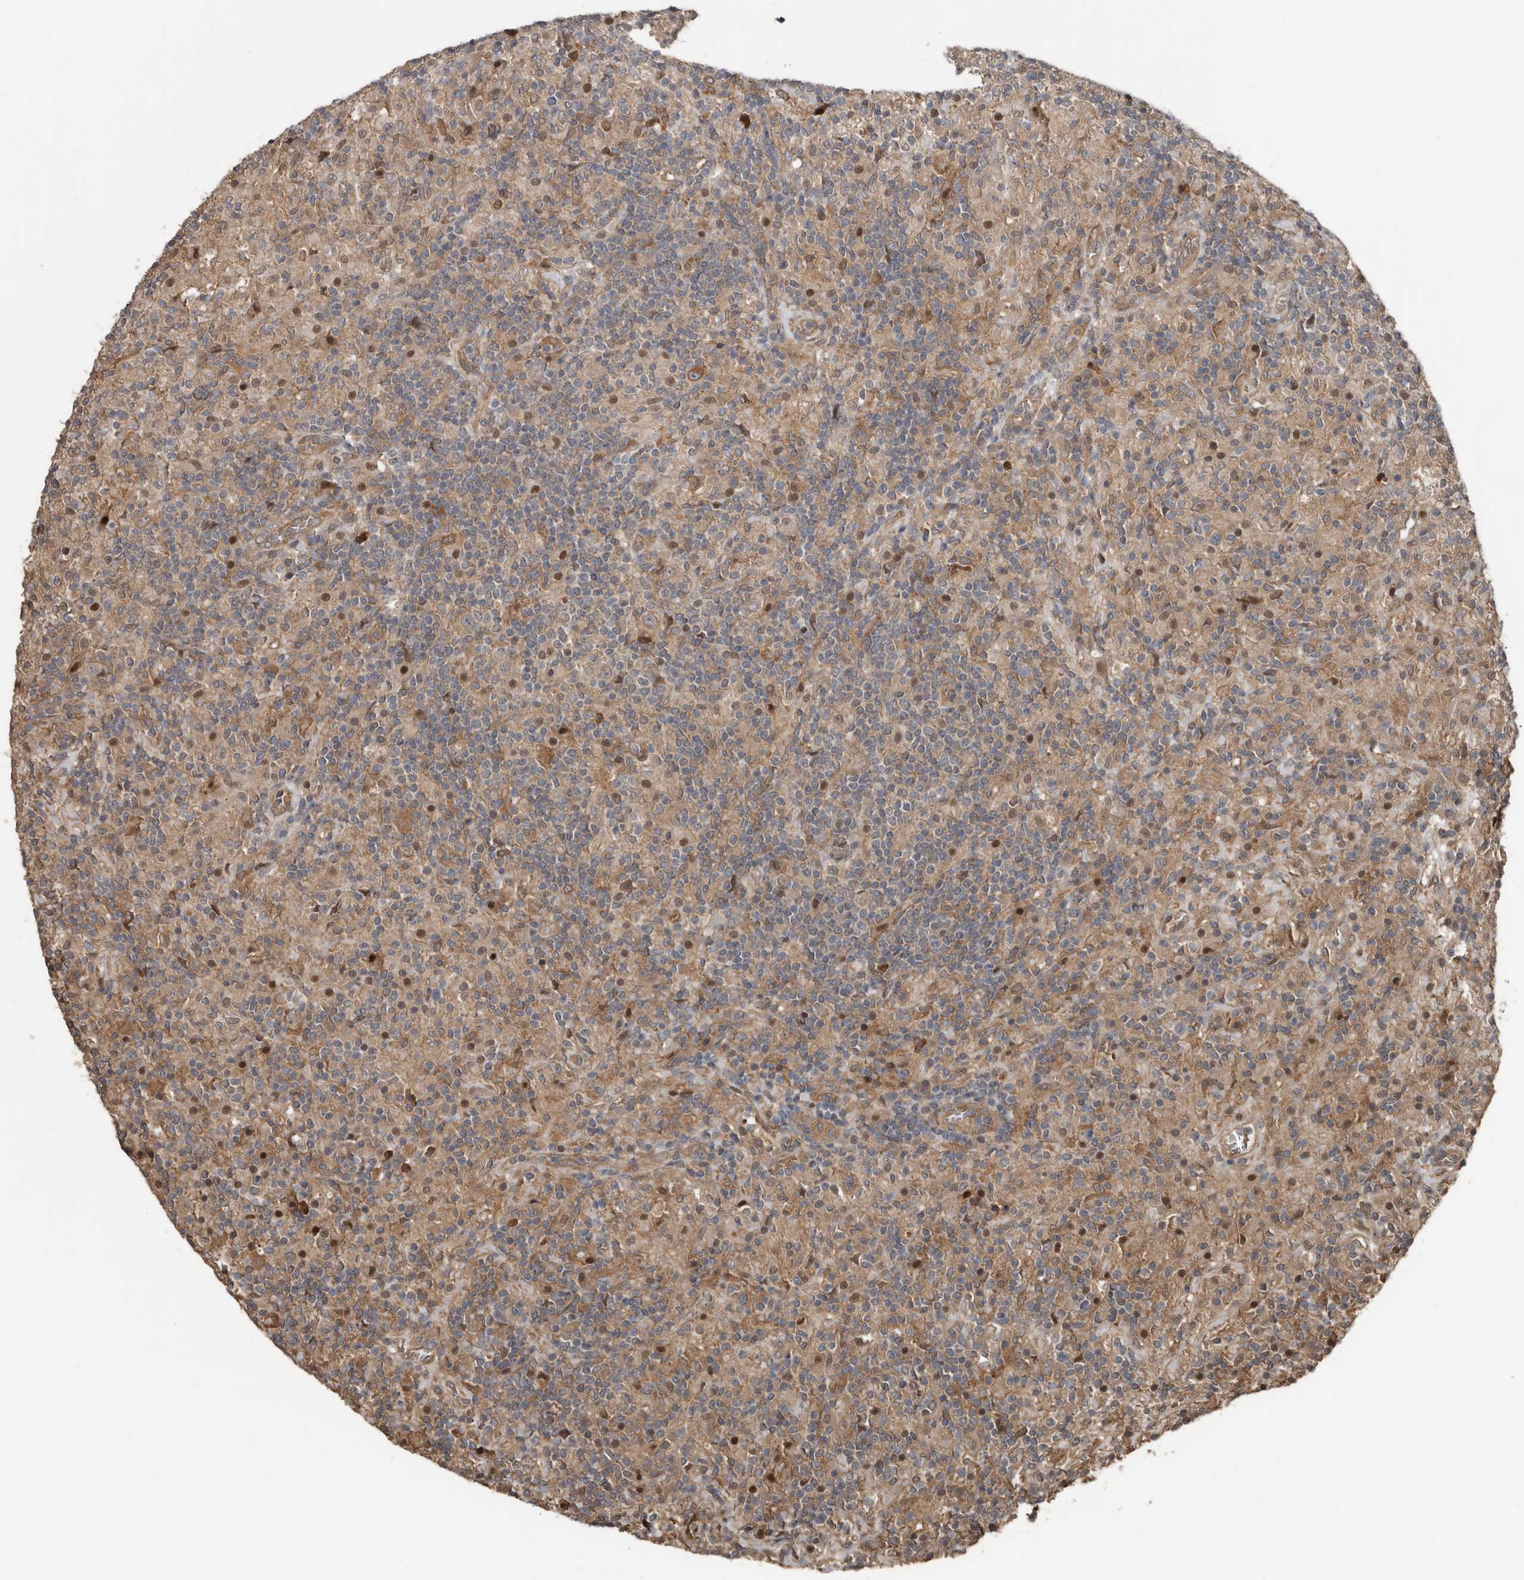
{"staining": {"intensity": "moderate", "quantity": "25%-75%", "location": "cytoplasmic/membranous"}, "tissue": "lymphoma", "cell_type": "Tumor cells", "image_type": "cancer", "snomed": [{"axis": "morphology", "description": "Hodgkin's disease, NOS"}, {"axis": "topography", "description": "Lymph node"}], "caption": "Human lymphoma stained for a protein (brown) demonstrates moderate cytoplasmic/membranous positive staining in about 25%-75% of tumor cells.", "gene": "EXOC3L1", "patient": {"sex": "male", "age": 70}}